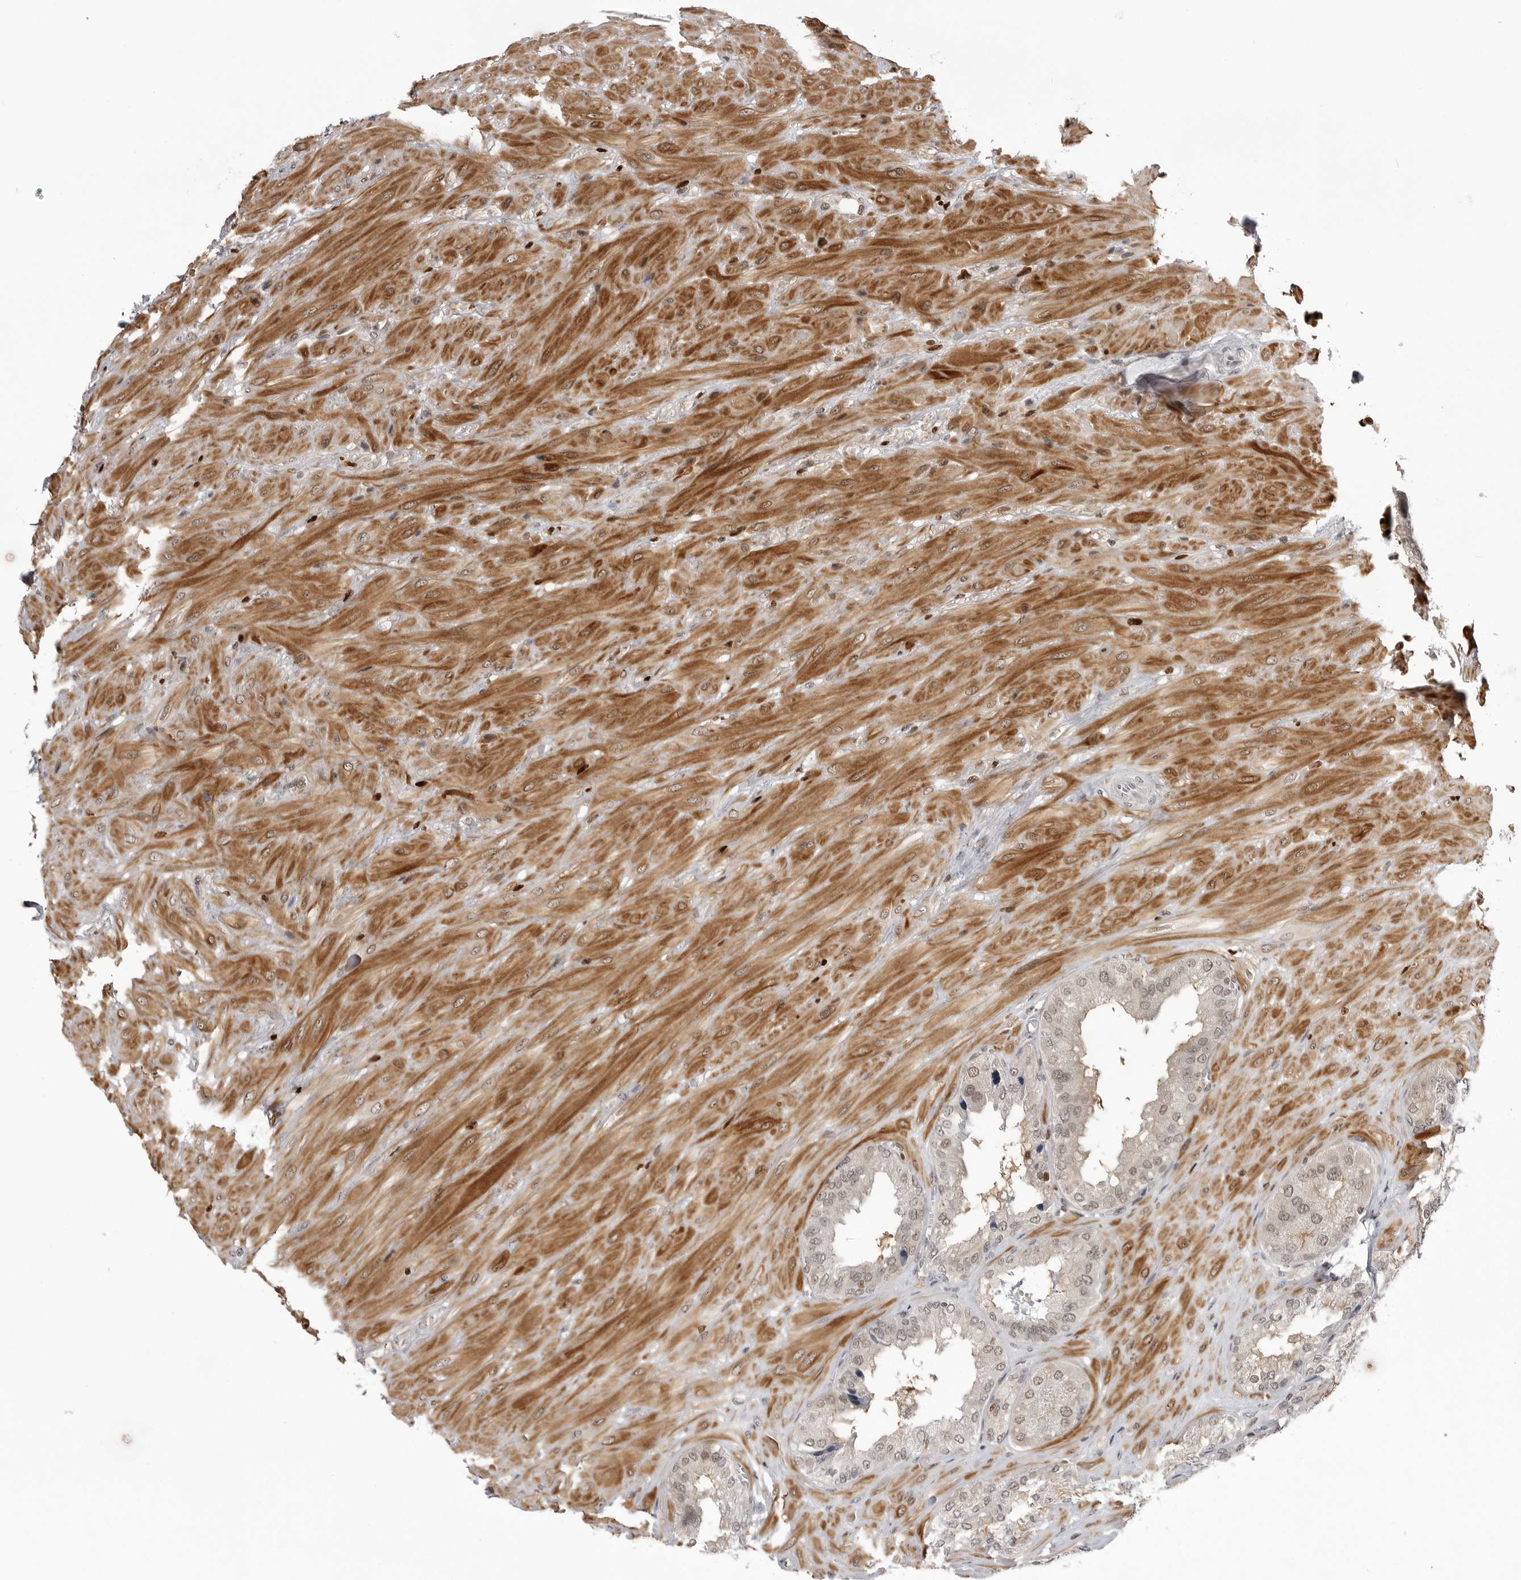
{"staining": {"intensity": "weak", "quantity": "<25%", "location": "nuclear"}, "tissue": "seminal vesicle", "cell_type": "Glandular cells", "image_type": "normal", "snomed": [{"axis": "morphology", "description": "Normal tissue, NOS"}, {"axis": "topography", "description": "Prostate"}, {"axis": "topography", "description": "Seminal veicle"}], "caption": "IHC image of normal seminal vesicle: human seminal vesicle stained with DAB exhibits no significant protein expression in glandular cells.", "gene": "PTK2B", "patient": {"sex": "male", "age": 51}}